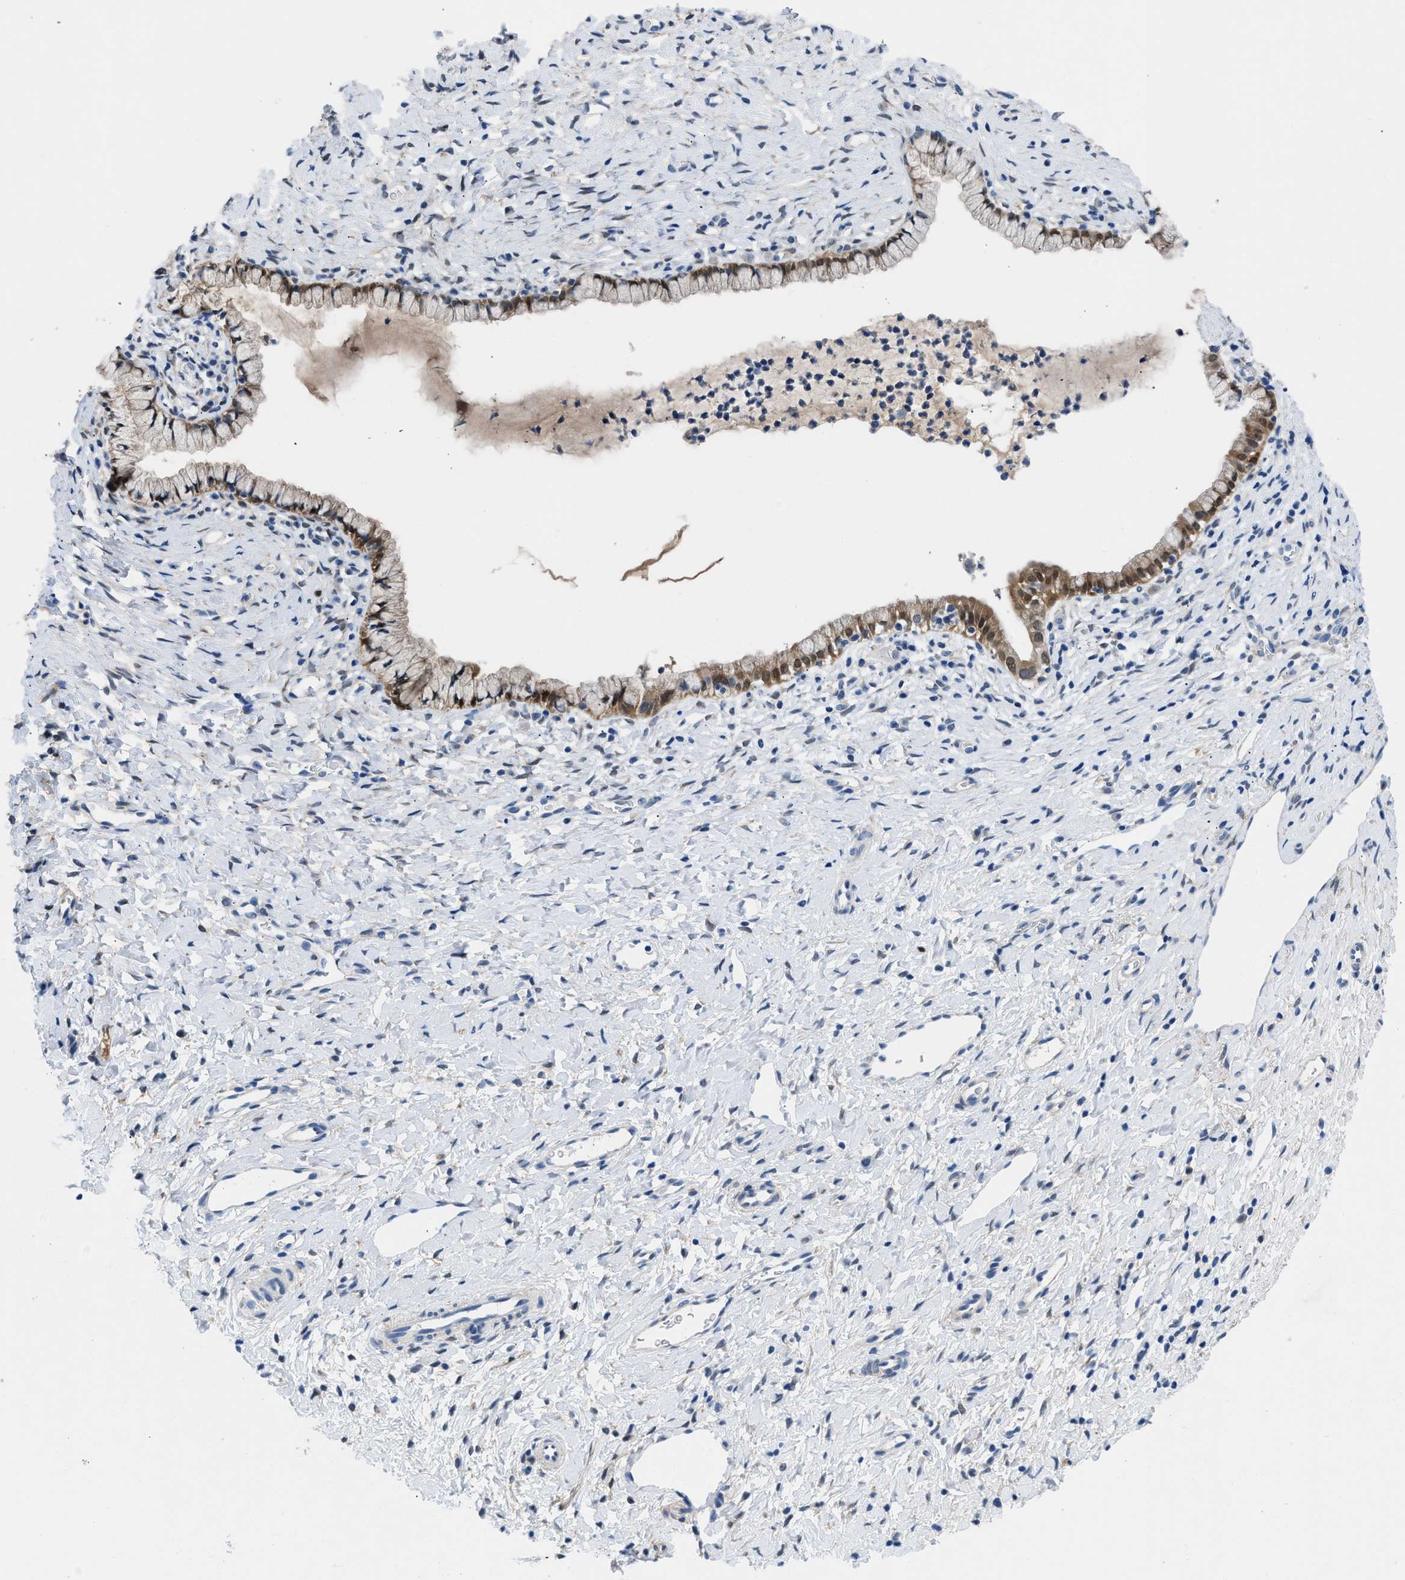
{"staining": {"intensity": "moderate", "quantity": "25%-75%", "location": "cytoplasmic/membranous,nuclear"}, "tissue": "cervix", "cell_type": "Glandular cells", "image_type": "normal", "snomed": [{"axis": "morphology", "description": "Normal tissue, NOS"}, {"axis": "topography", "description": "Cervix"}], "caption": "Unremarkable cervix reveals moderate cytoplasmic/membranous,nuclear expression in approximately 25%-75% of glandular cells The protein is stained brown, and the nuclei are stained in blue (DAB (3,3'-diaminobenzidine) IHC with brightfield microscopy, high magnification)..", "gene": "CBR1", "patient": {"sex": "female", "age": 72}}